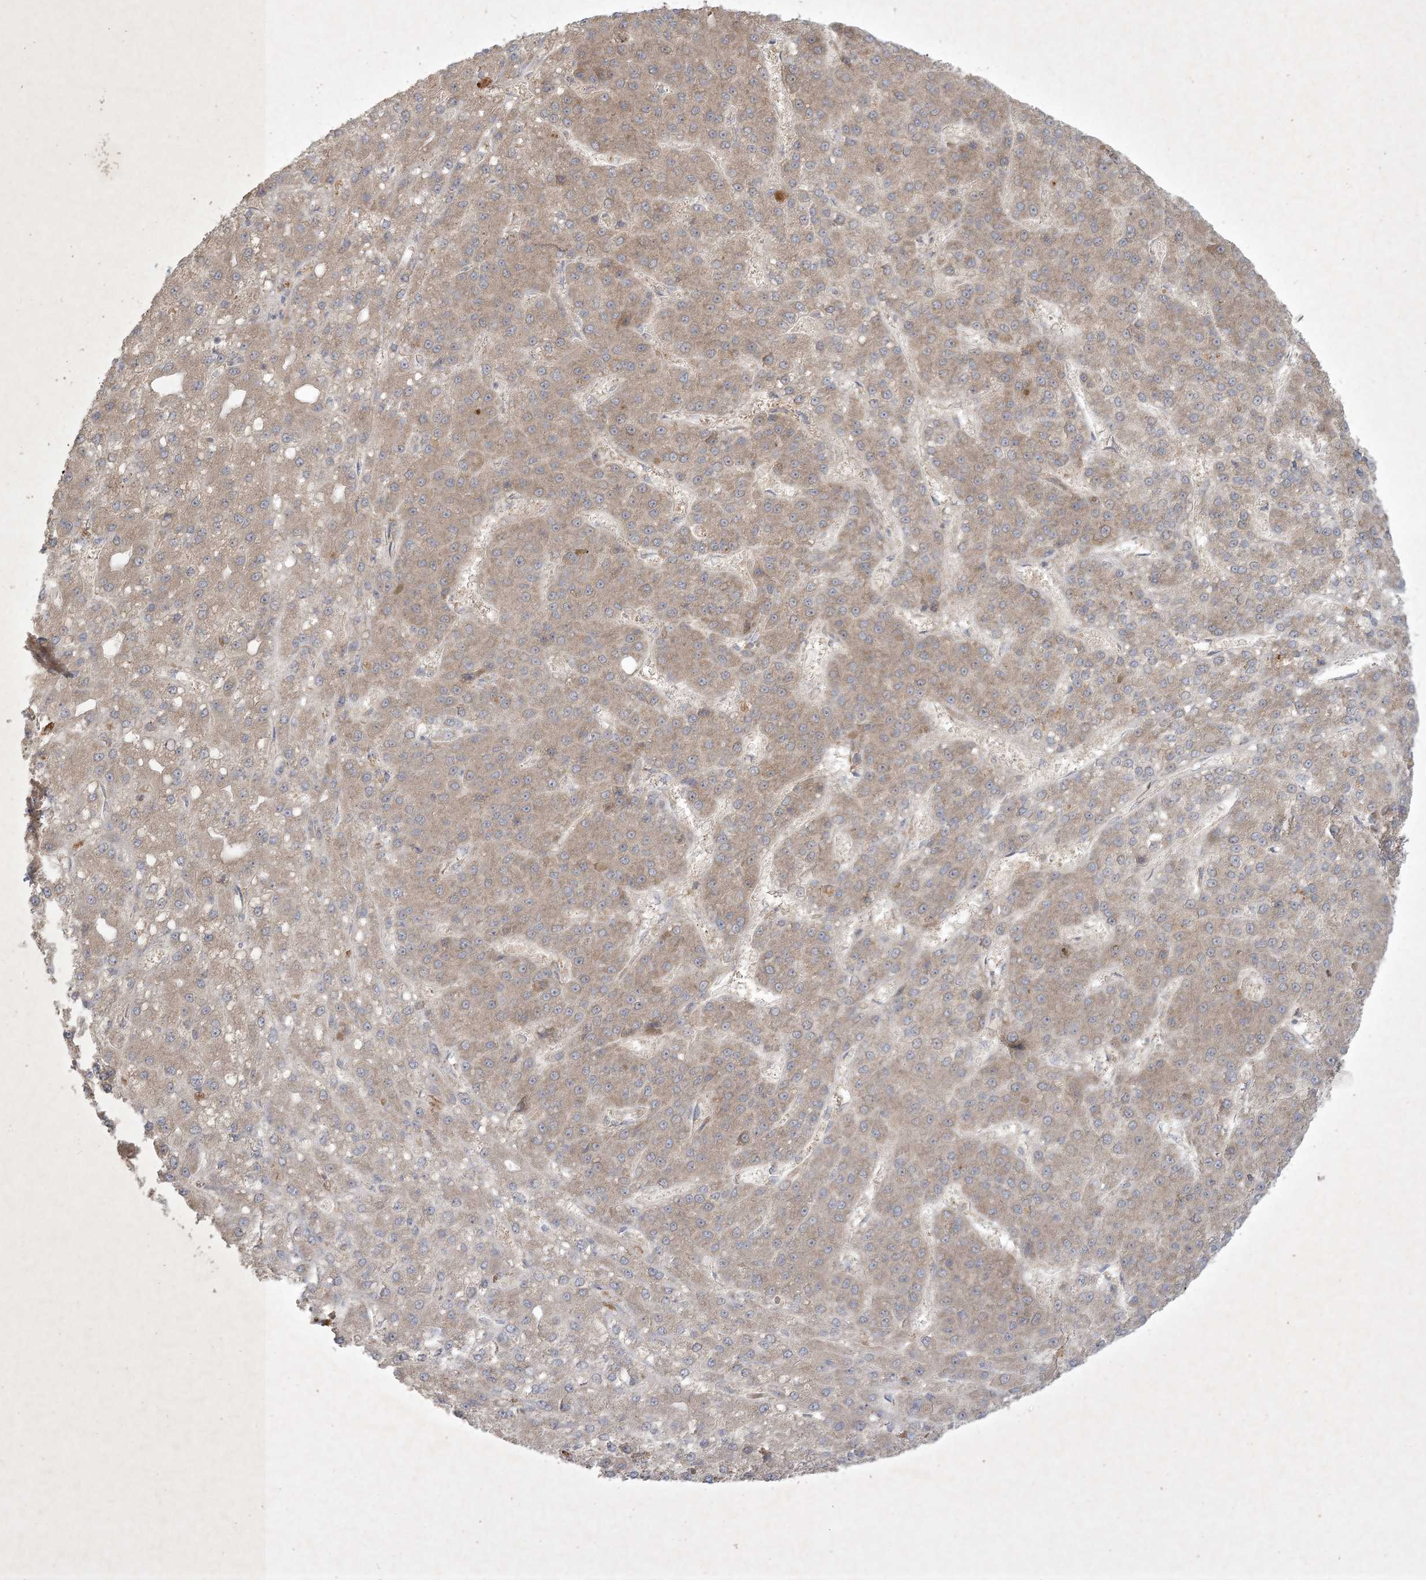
{"staining": {"intensity": "weak", "quantity": ">75%", "location": "cytoplasmic/membranous"}, "tissue": "liver cancer", "cell_type": "Tumor cells", "image_type": "cancer", "snomed": [{"axis": "morphology", "description": "Carcinoma, Hepatocellular, NOS"}, {"axis": "topography", "description": "Liver"}], "caption": "A histopathology image of liver hepatocellular carcinoma stained for a protein demonstrates weak cytoplasmic/membranous brown staining in tumor cells.", "gene": "NRBP2", "patient": {"sex": "male", "age": 67}}